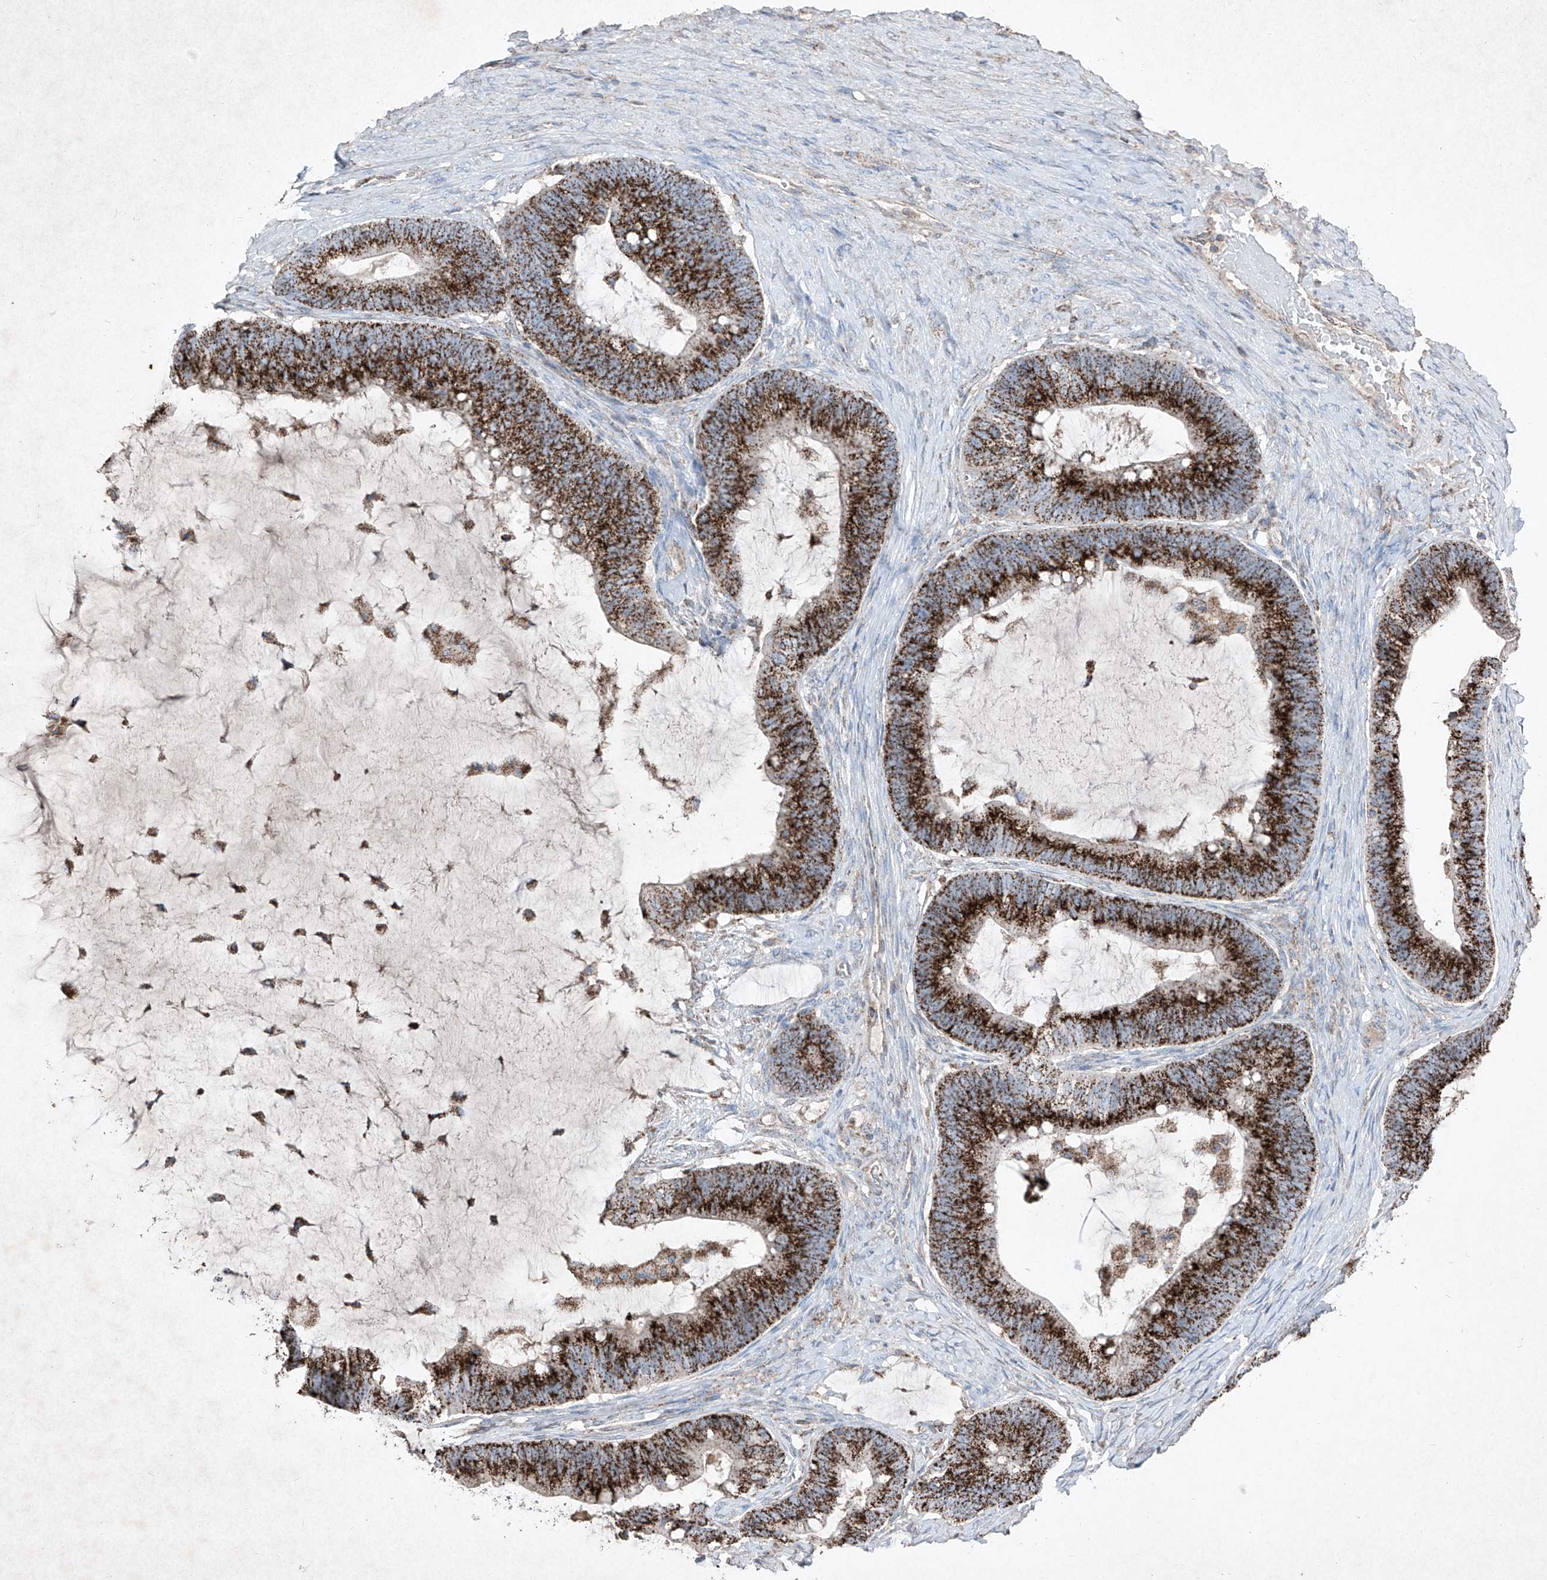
{"staining": {"intensity": "strong", "quantity": ">75%", "location": "cytoplasmic/membranous"}, "tissue": "ovarian cancer", "cell_type": "Tumor cells", "image_type": "cancer", "snomed": [{"axis": "morphology", "description": "Cystadenocarcinoma, mucinous, NOS"}, {"axis": "topography", "description": "Ovary"}], "caption": "Human mucinous cystadenocarcinoma (ovarian) stained with a protein marker shows strong staining in tumor cells.", "gene": "ABCD3", "patient": {"sex": "female", "age": 61}}